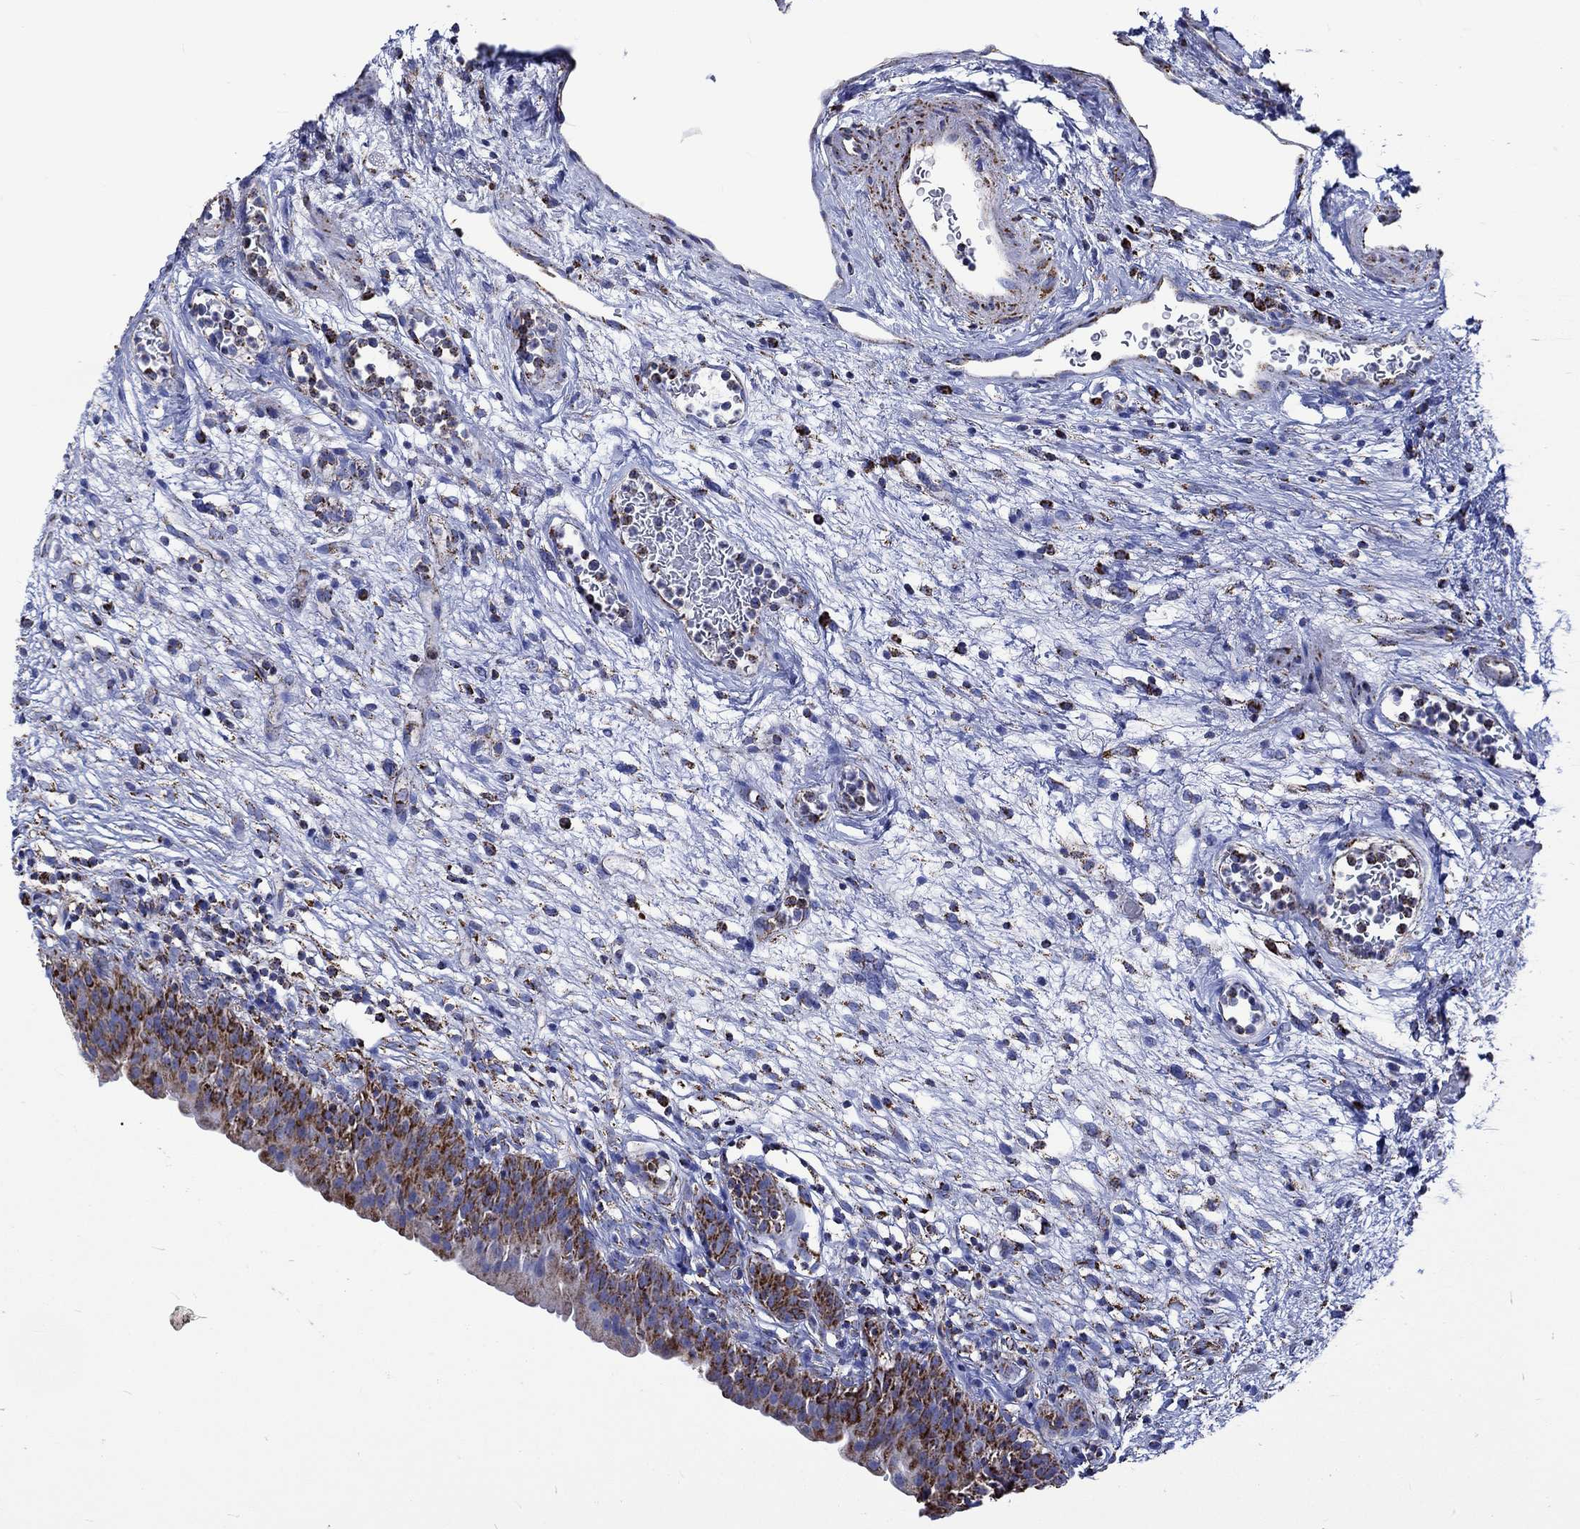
{"staining": {"intensity": "strong", "quantity": ">75%", "location": "cytoplasmic/membranous"}, "tissue": "urinary bladder", "cell_type": "Urothelial cells", "image_type": "normal", "snomed": [{"axis": "morphology", "description": "Normal tissue, NOS"}, {"axis": "topography", "description": "Urinary bladder"}], "caption": "Brown immunohistochemical staining in normal human urinary bladder displays strong cytoplasmic/membranous staining in about >75% of urothelial cells.", "gene": "RCE1", "patient": {"sex": "male", "age": 76}}